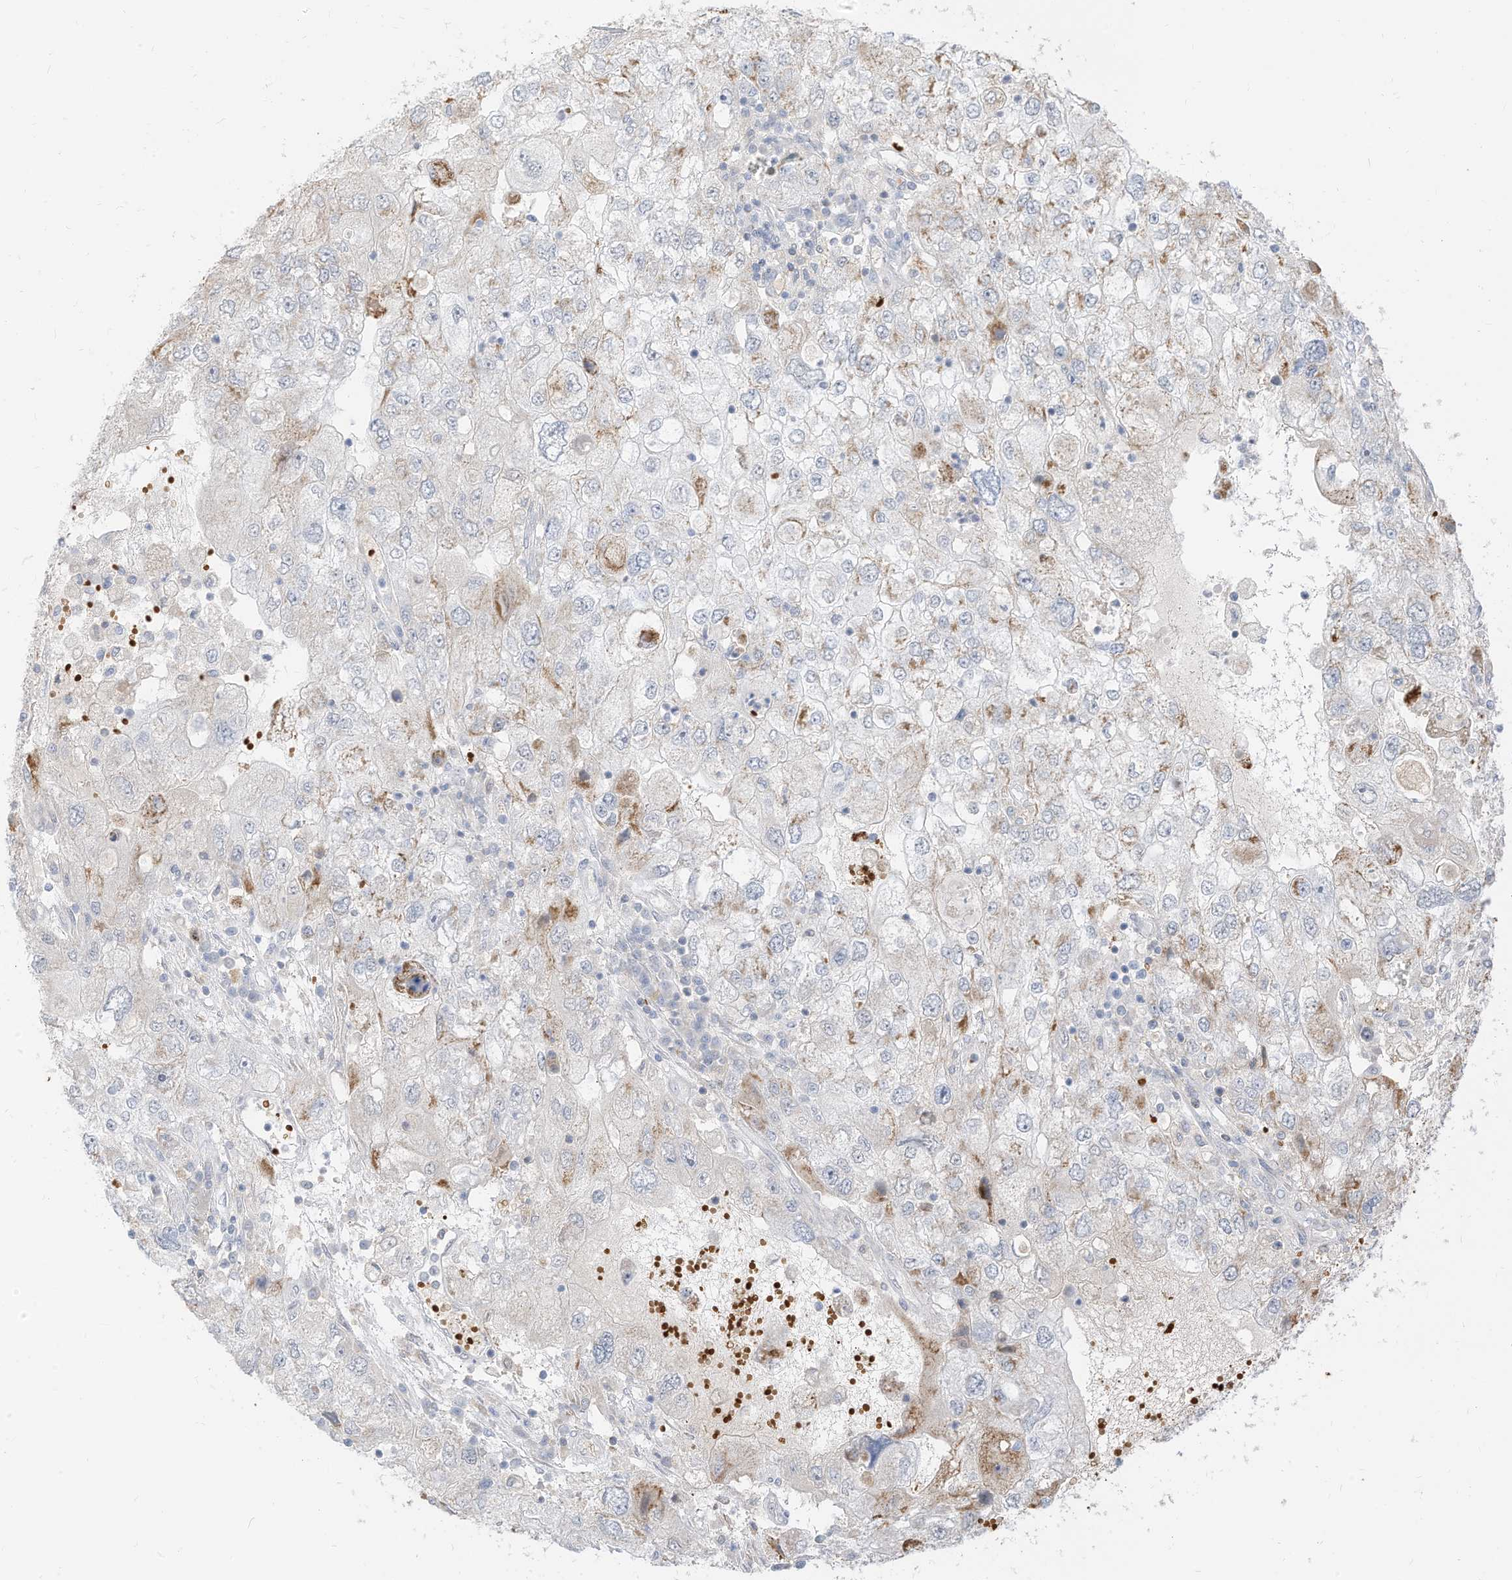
{"staining": {"intensity": "moderate", "quantity": "<25%", "location": "cytoplasmic/membranous"}, "tissue": "endometrial cancer", "cell_type": "Tumor cells", "image_type": "cancer", "snomed": [{"axis": "morphology", "description": "Adenocarcinoma, NOS"}, {"axis": "topography", "description": "Endometrium"}], "caption": "The image reveals staining of endometrial adenocarcinoma, revealing moderate cytoplasmic/membranous protein staining (brown color) within tumor cells. (IHC, brightfield microscopy, high magnification).", "gene": "MTUS2", "patient": {"sex": "female", "age": 49}}